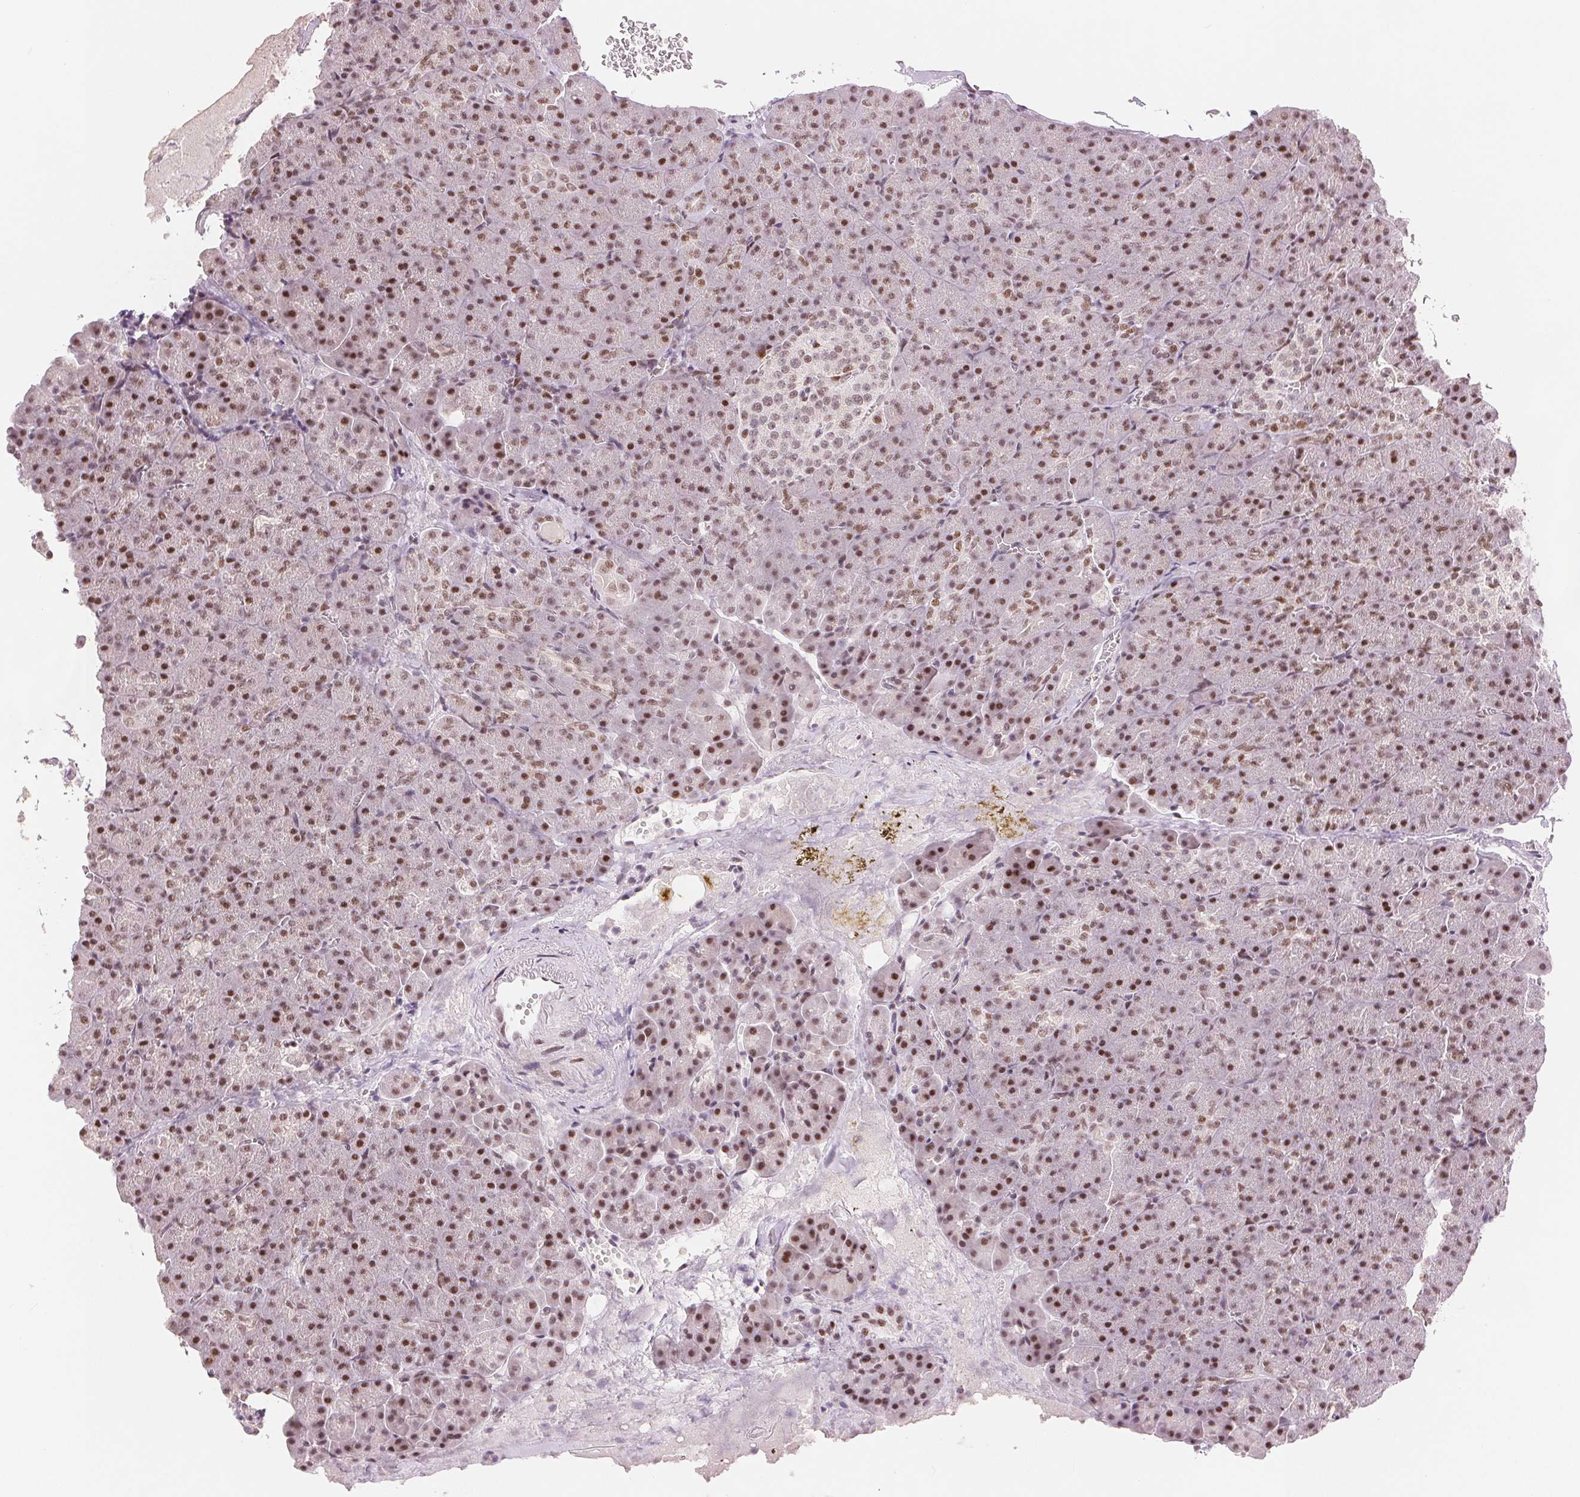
{"staining": {"intensity": "moderate", "quantity": ">75%", "location": "nuclear"}, "tissue": "pancreas", "cell_type": "Exocrine glandular cells", "image_type": "normal", "snomed": [{"axis": "morphology", "description": "Normal tissue, NOS"}, {"axis": "topography", "description": "Pancreas"}], "caption": "Immunohistochemical staining of benign human pancreas displays medium levels of moderate nuclear expression in approximately >75% of exocrine glandular cells. The staining is performed using DAB brown chromogen to label protein expression. The nuclei are counter-stained blue using hematoxylin.", "gene": "ZNF703", "patient": {"sex": "female", "age": 74}}